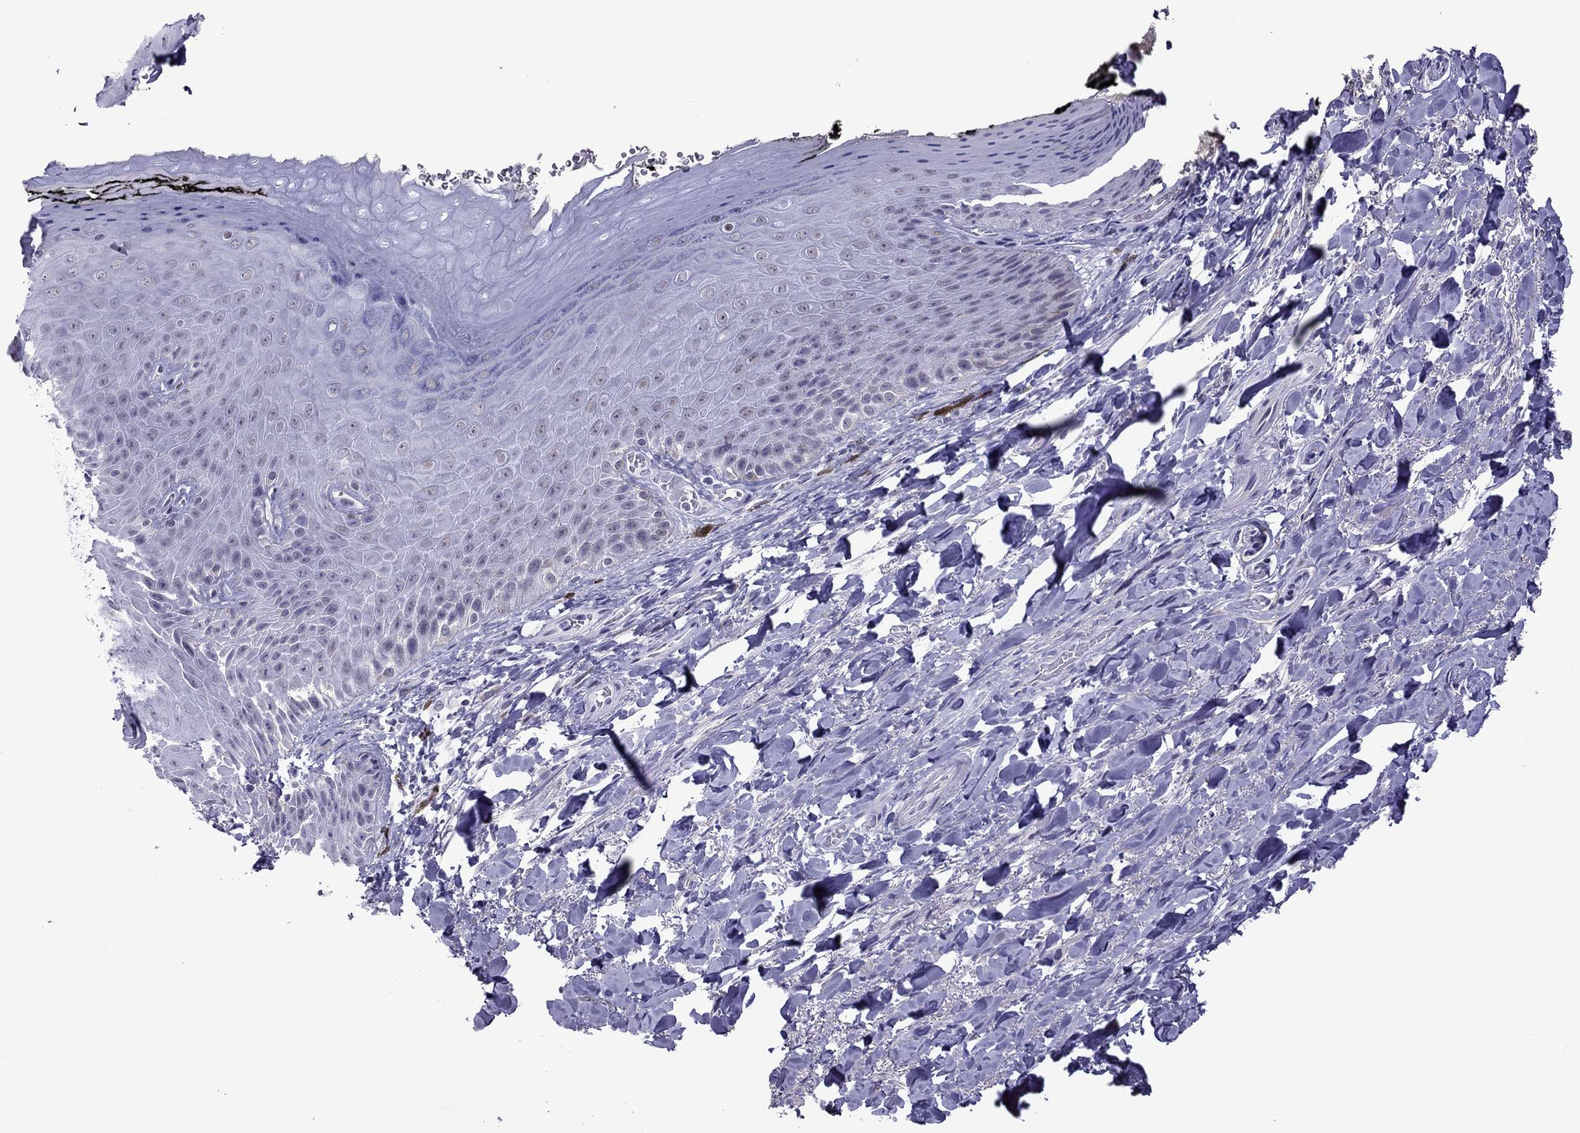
{"staining": {"intensity": "negative", "quantity": "none", "location": "none"}, "tissue": "skin", "cell_type": "Epidermal cells", "image_type": "normal", "snomed": [{"axis": "morphology", "description": "Normal tissue, NOS"}, {"axis": "topography", "description": "Anal"}, {"axis": "topography", "description": "Peripheral nerve tissue"}], "caption": "Immunohistochemistry image of normal skin: human skin stained with DAB (3,3'-diaminobenzidine) demonstrates no significant protein positivity in epidermal cells. (DAB (3,3'-diaminobenzidine) IHC, high magnification).", "gene": "ZNF646", "patient": {"sex": "male", "age": 53}}